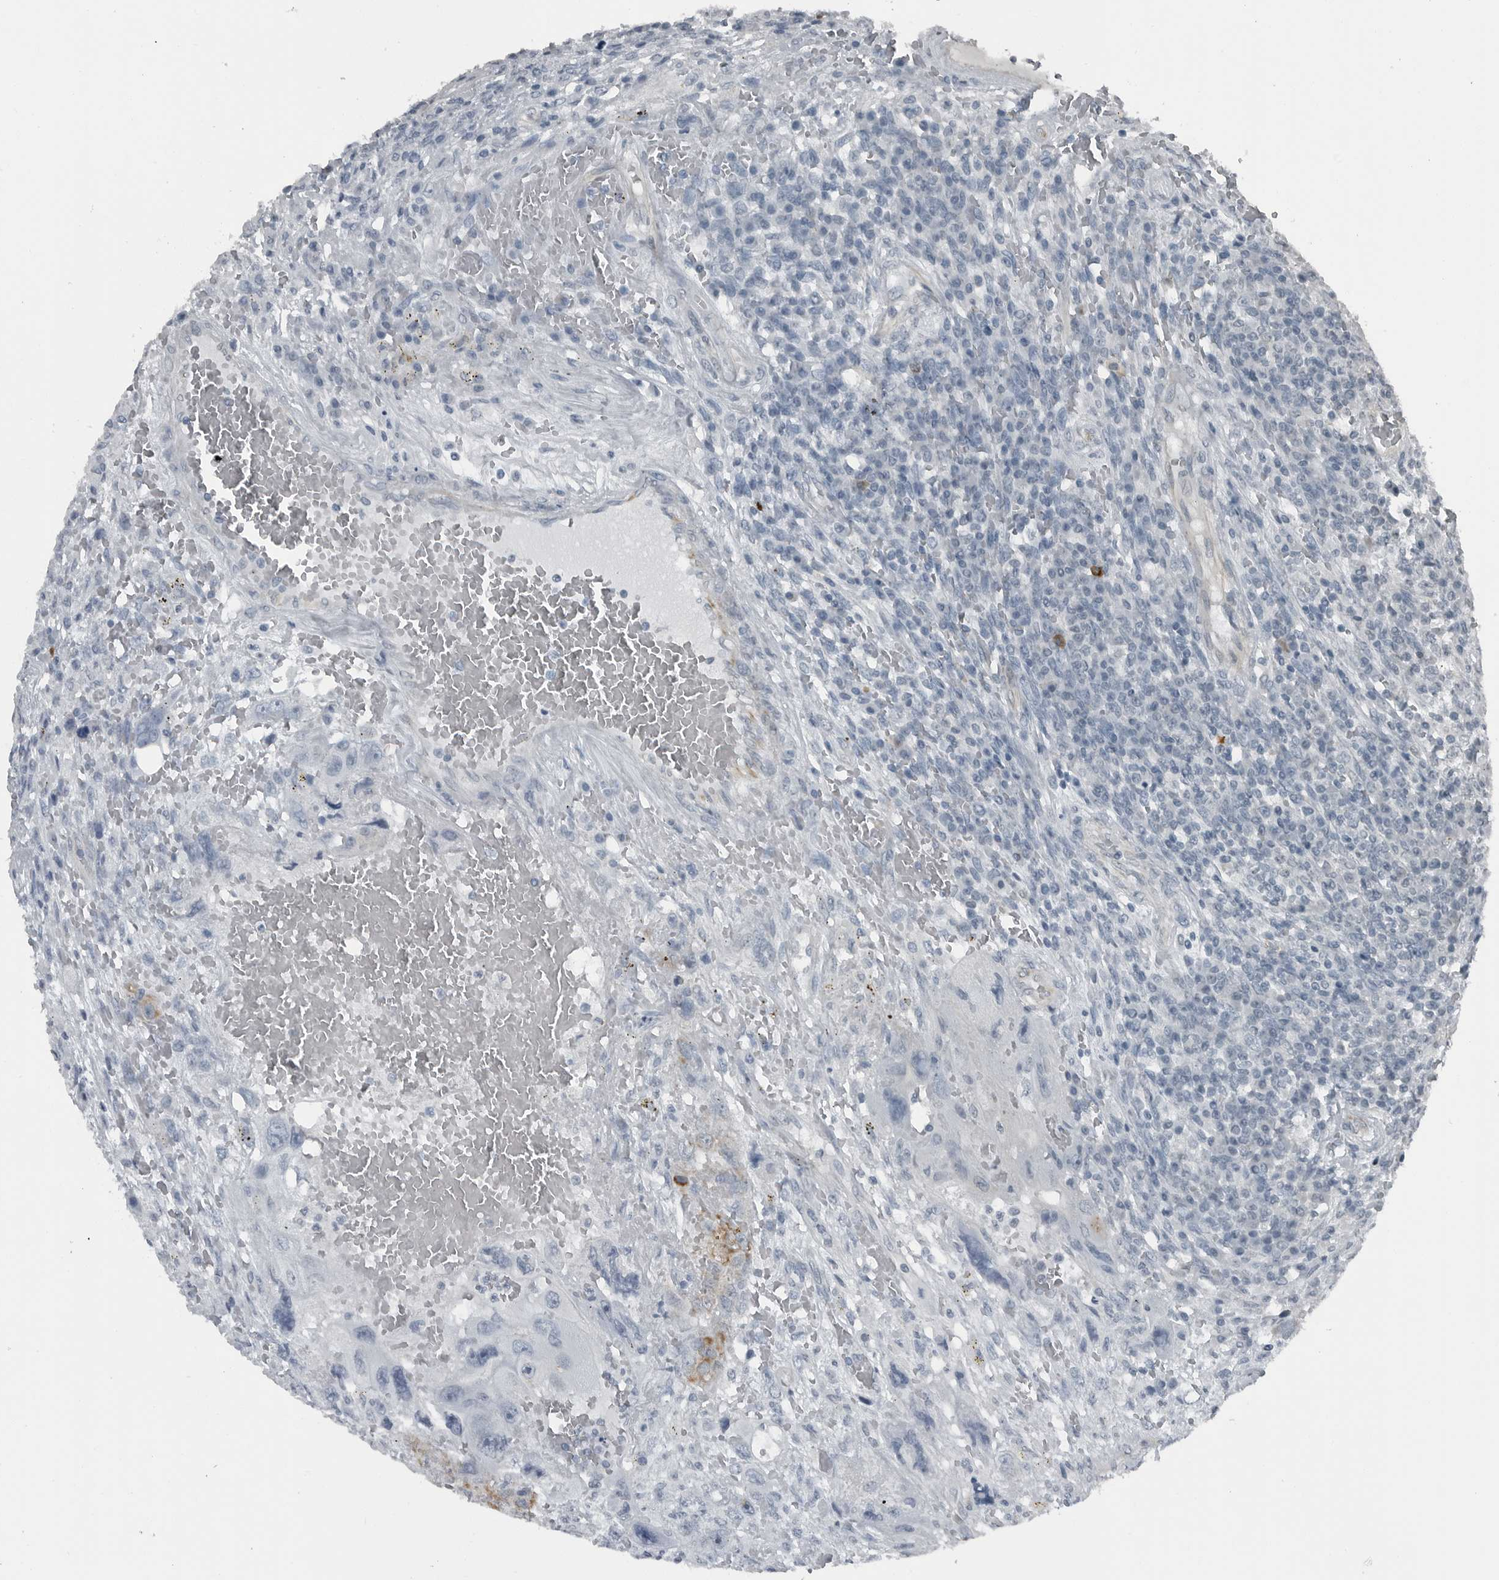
{"staining": {"intensity": "weak", "quantity": "<25%", "location": "cytoplasmic/membranous"}, "tissue": "testis cancer", "cell_type": "Tumor cells", "image_type": "cancer", "snomed": [{"axis": "morphology", "description": "Carcinoma, Embryonal, NOS"}, {"axis": "topography", "description": "Testis"}], "caption": "High magnification brightfield microscopy of embryonal carcinoma (testis) stained with DAB (3,3'-diaminobenzidine) (brown) and counterstained with hematoxylin (blue): tumor cells show no significant positivity.", "gene": "GAK", "patient": {"sex": "male", "age": 26}}